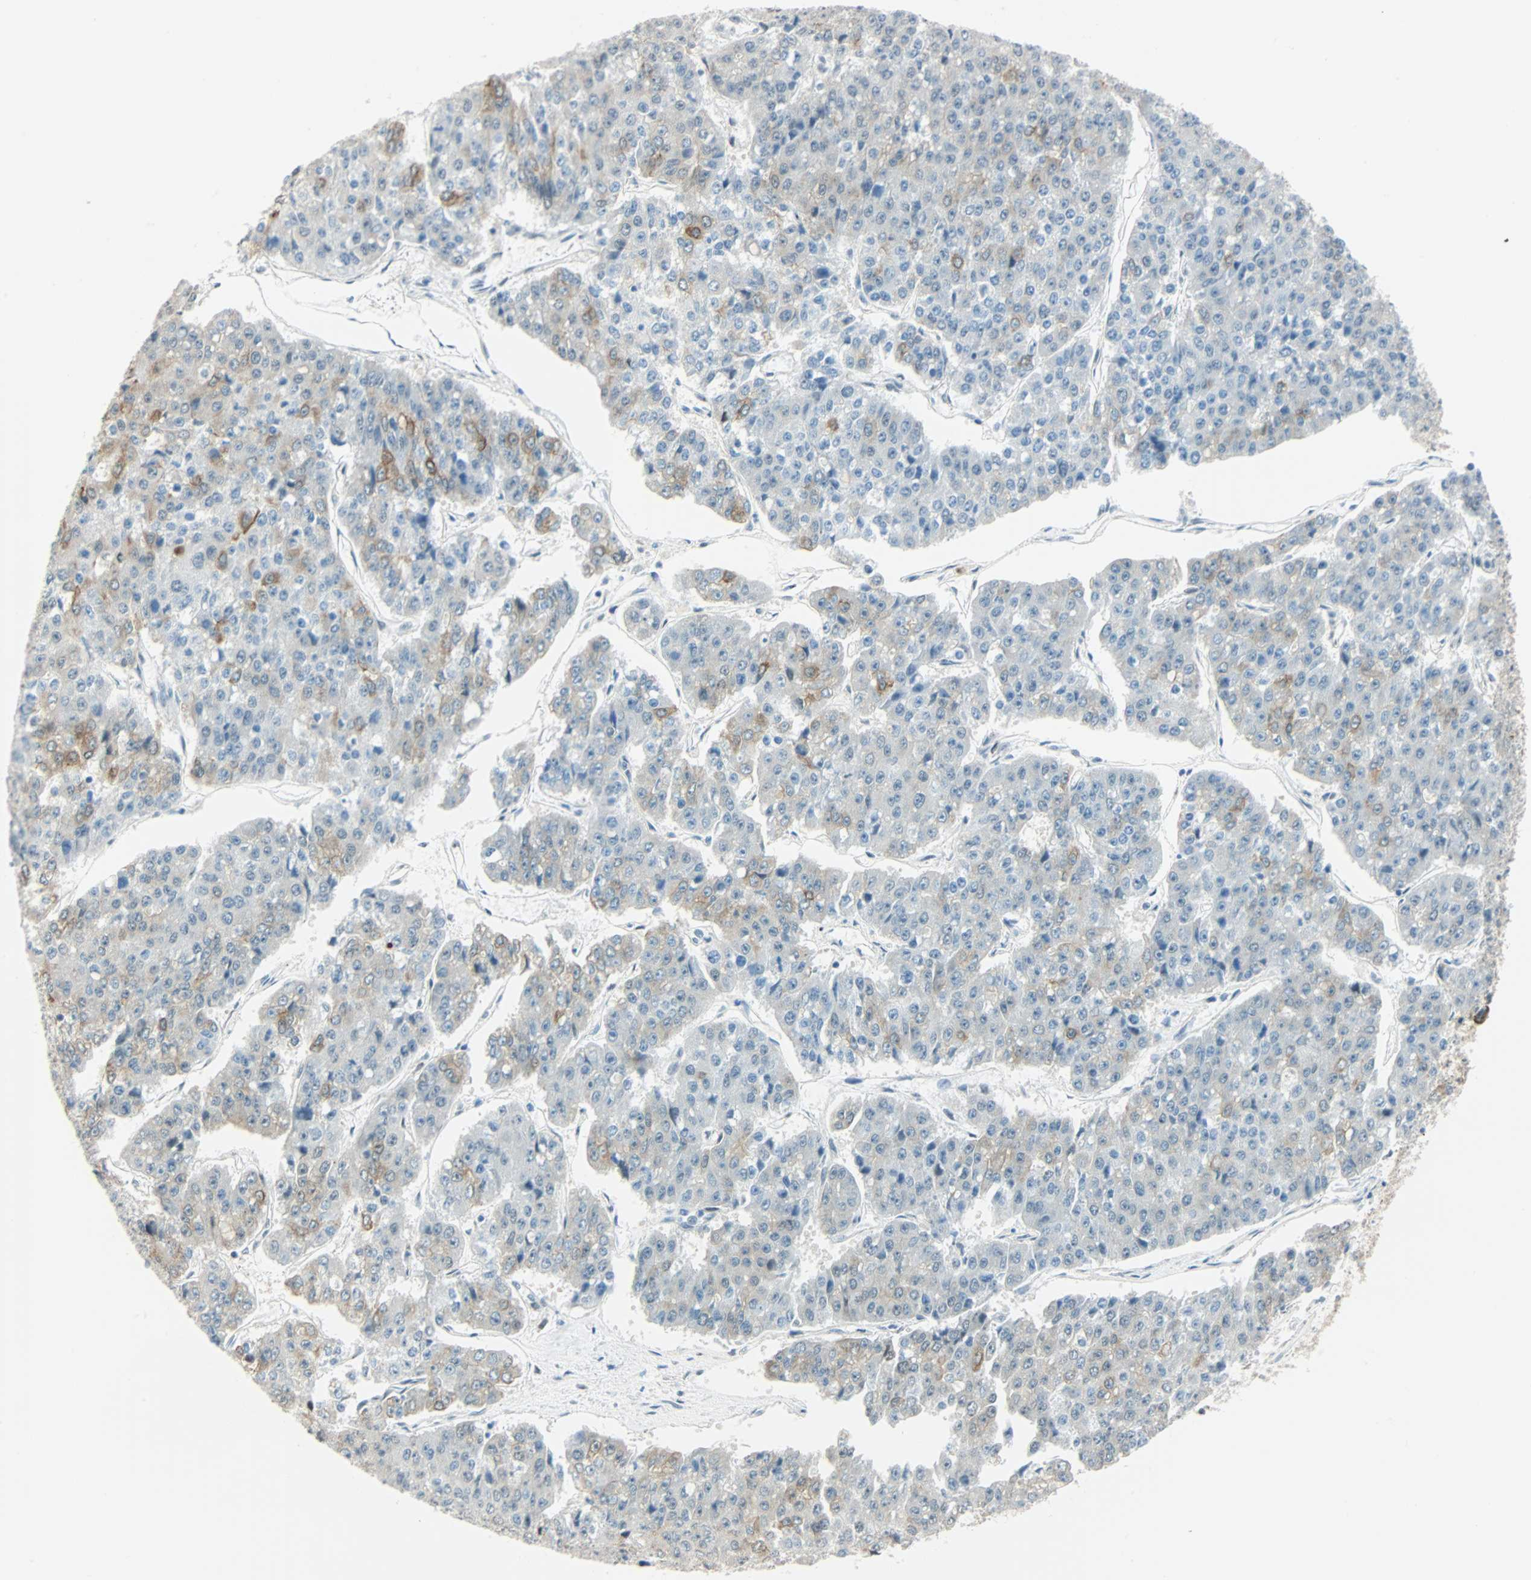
{"staining": {"intensity": "moderate", "quantity": "<25%", "location": "cytoplasmic/membranous"}, "tissue": "pancreatic cancer", "cell_type": "Tumor cells", "image_type": "cancer", "snomed": [{"axis": "morphology", "description": "Adenocarcinoma, NOS"}, {"axis": "topography", "description": "Pancreas"}], "caption": "There is low levels of moderate cytoplasmic/membranous positivity in tumor cells of adenocarcinoma (pancreatic), as demonstrated by immunohistochemical staining (brown color).", "gene": "NELFE", "patient": {"sex": "male", "age": 50}}